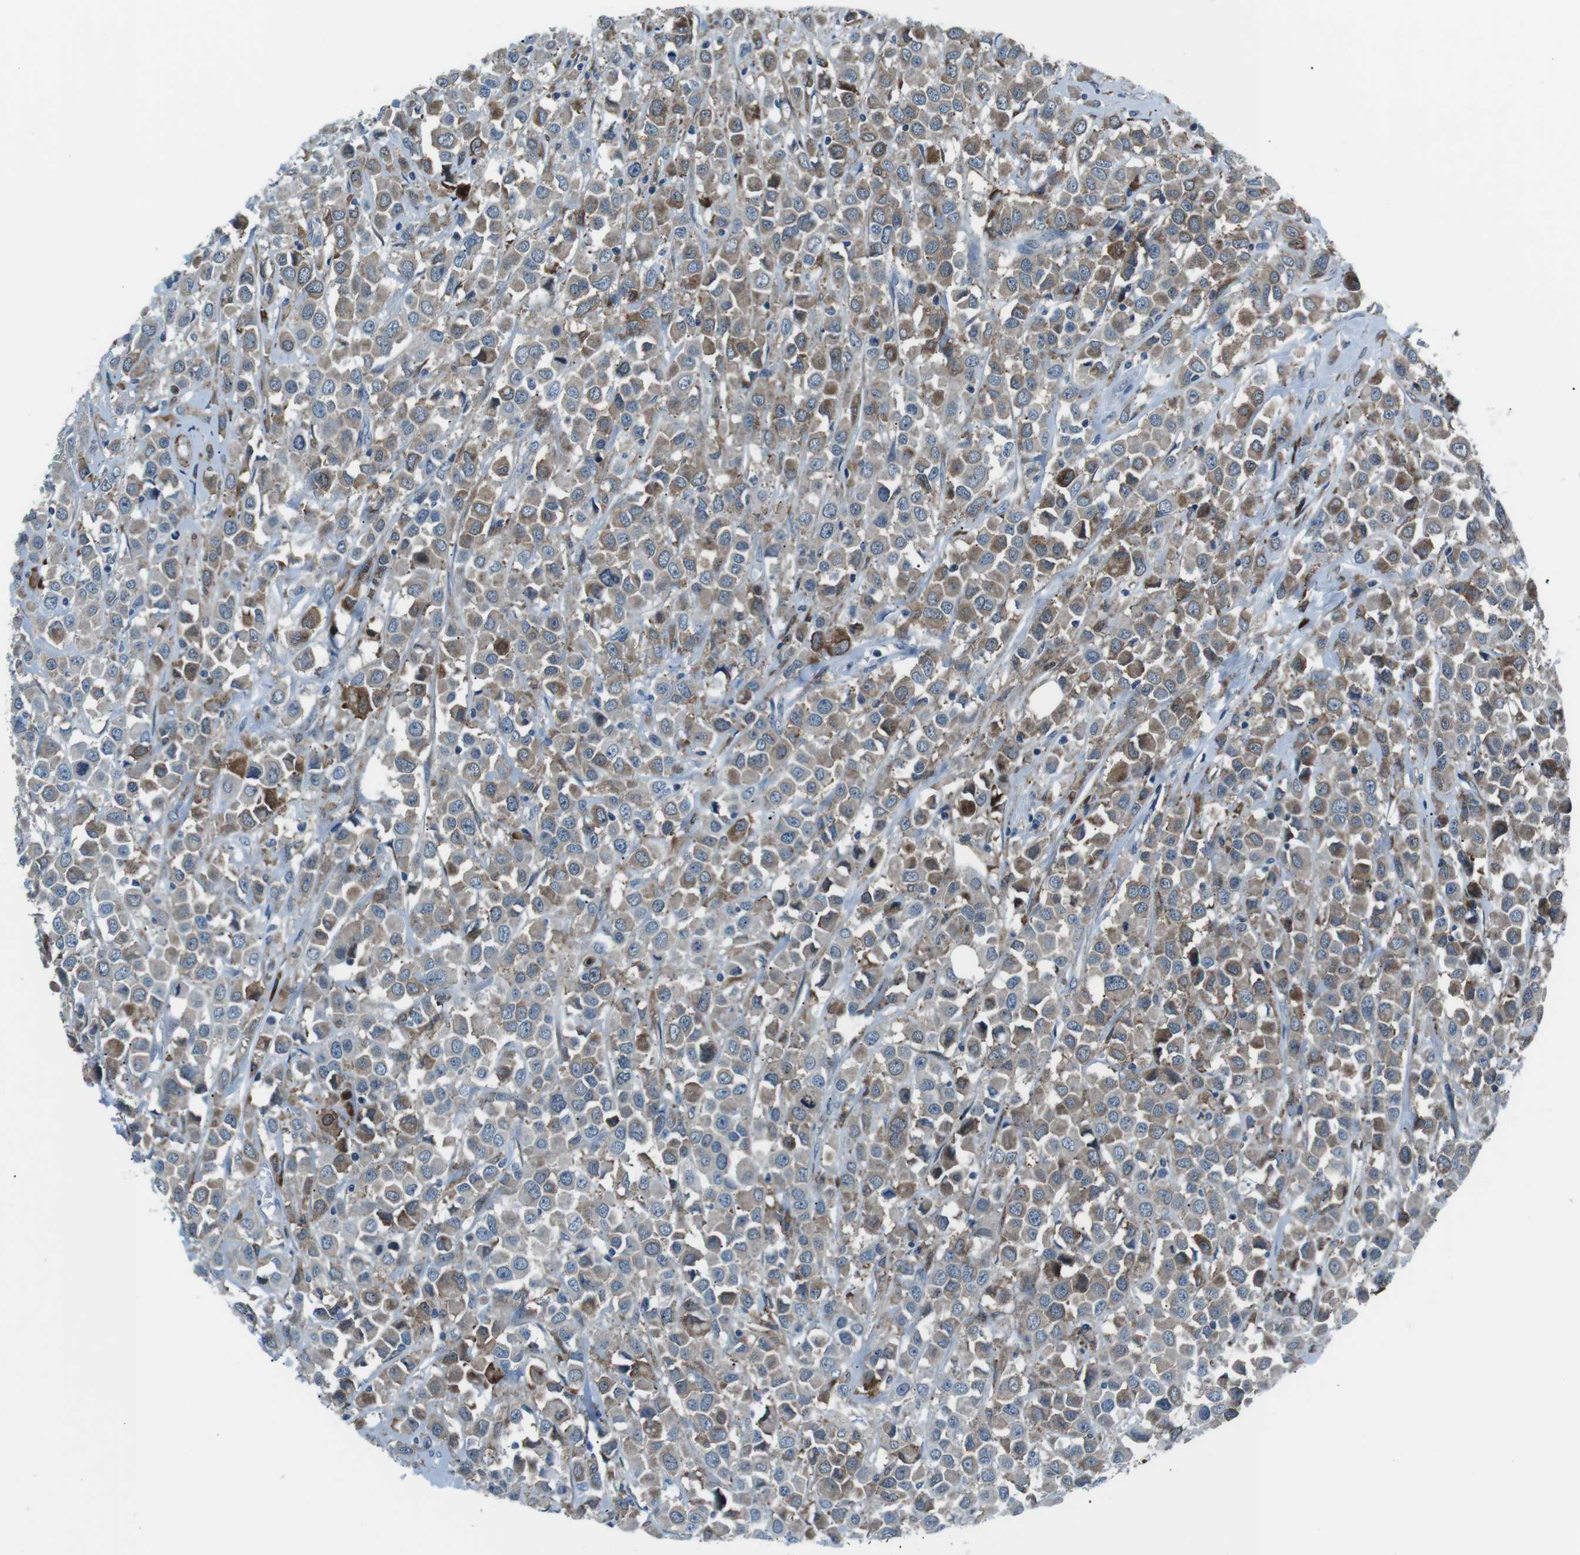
{"staining": {"intensity": "moderate", "quantity": ">75%", "location": "cytoplasmic/membranous"}, "tissue": "breast cancer", "cell_type": "Tumor cells", "image_type": "cancer", "snomed": [{"axis": "morphology", "description": "Duct carcinoma"}, {"axis": "topography", "description": "Breast"}], "caption": "Immunohistochemistry (IHC) staining of breast cancer, which displays medium levels of moderate cytoplasmic/membranous positivity in about >75% of tumor cells indicating moderate cytoplasmic/membranous protein expression. The staining was performed using DAB (3,3'-diaminobenzidine) (brown) for protein detection and nuclei were counterstained in hematoxylin (blue).", "gene": "BLNK", "patient": {"sex": "female", "age": 61}}